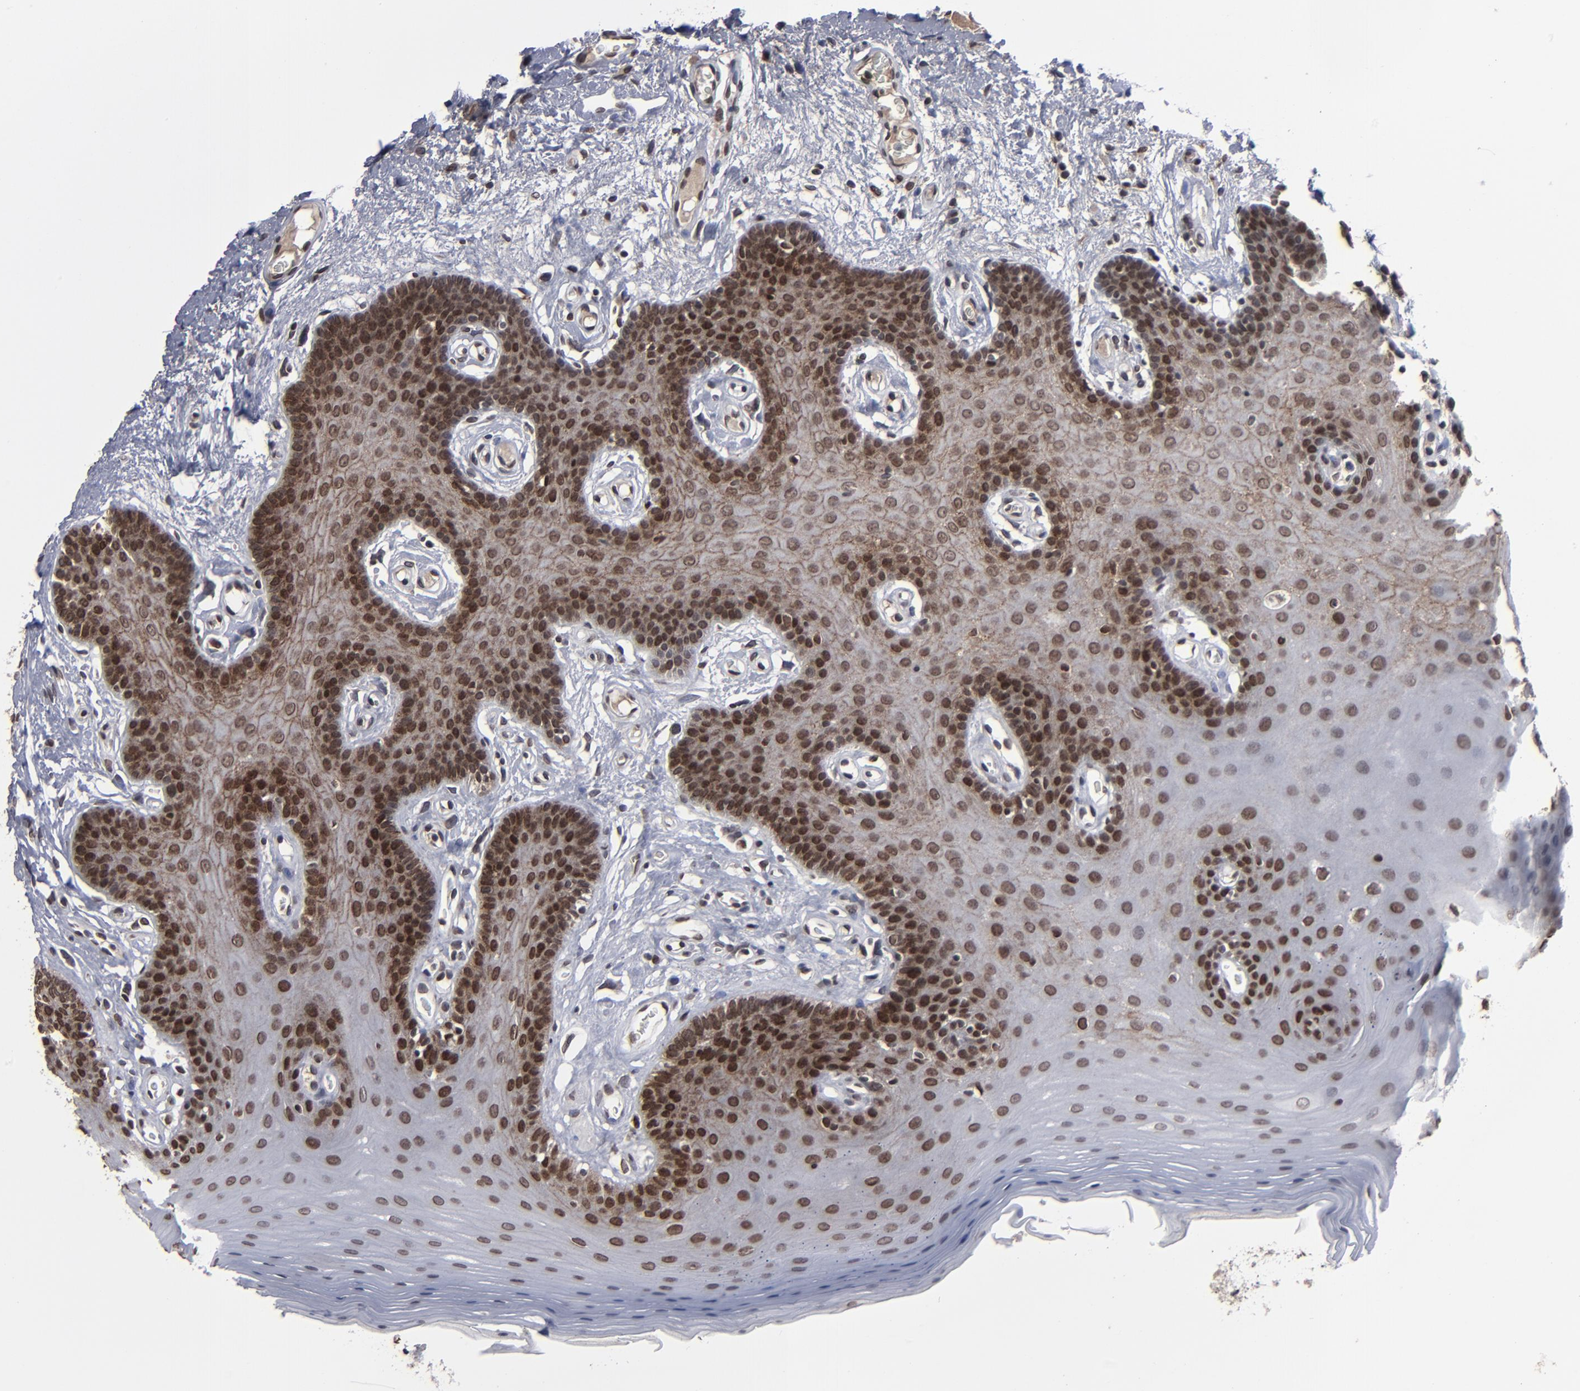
{"staining": {"intensity": "strong", "quantity": "25%-75%", "location": "cytoplasmic/membranous,nuclear"}, "tissue": "oral mucosa", "cell_type": "Squamous epithelial cells", "image_type": "normal", "snomed": [{"axis": "morphology", "description": "Normal tissue, NOS"}, {"axis": "morphology", "description": "Squamous cell carcinoma, NOS"}, {"axis": "topography", "description": "Skeletal muscle"}, {"axis": "topography", "description": "Oral tissue"}, {"axis": "topography", "description": "Head-Neck"}], "caption": "Benign oral mucosa was stained to show a protein in brown. There is high levels of strong cytoplasmic/membranous,nuclear staining in approximately 25%-75% of squamous epithelial cells.", "gene": "BAZ1A", "patient": {"sex": "male", "age": 71}}